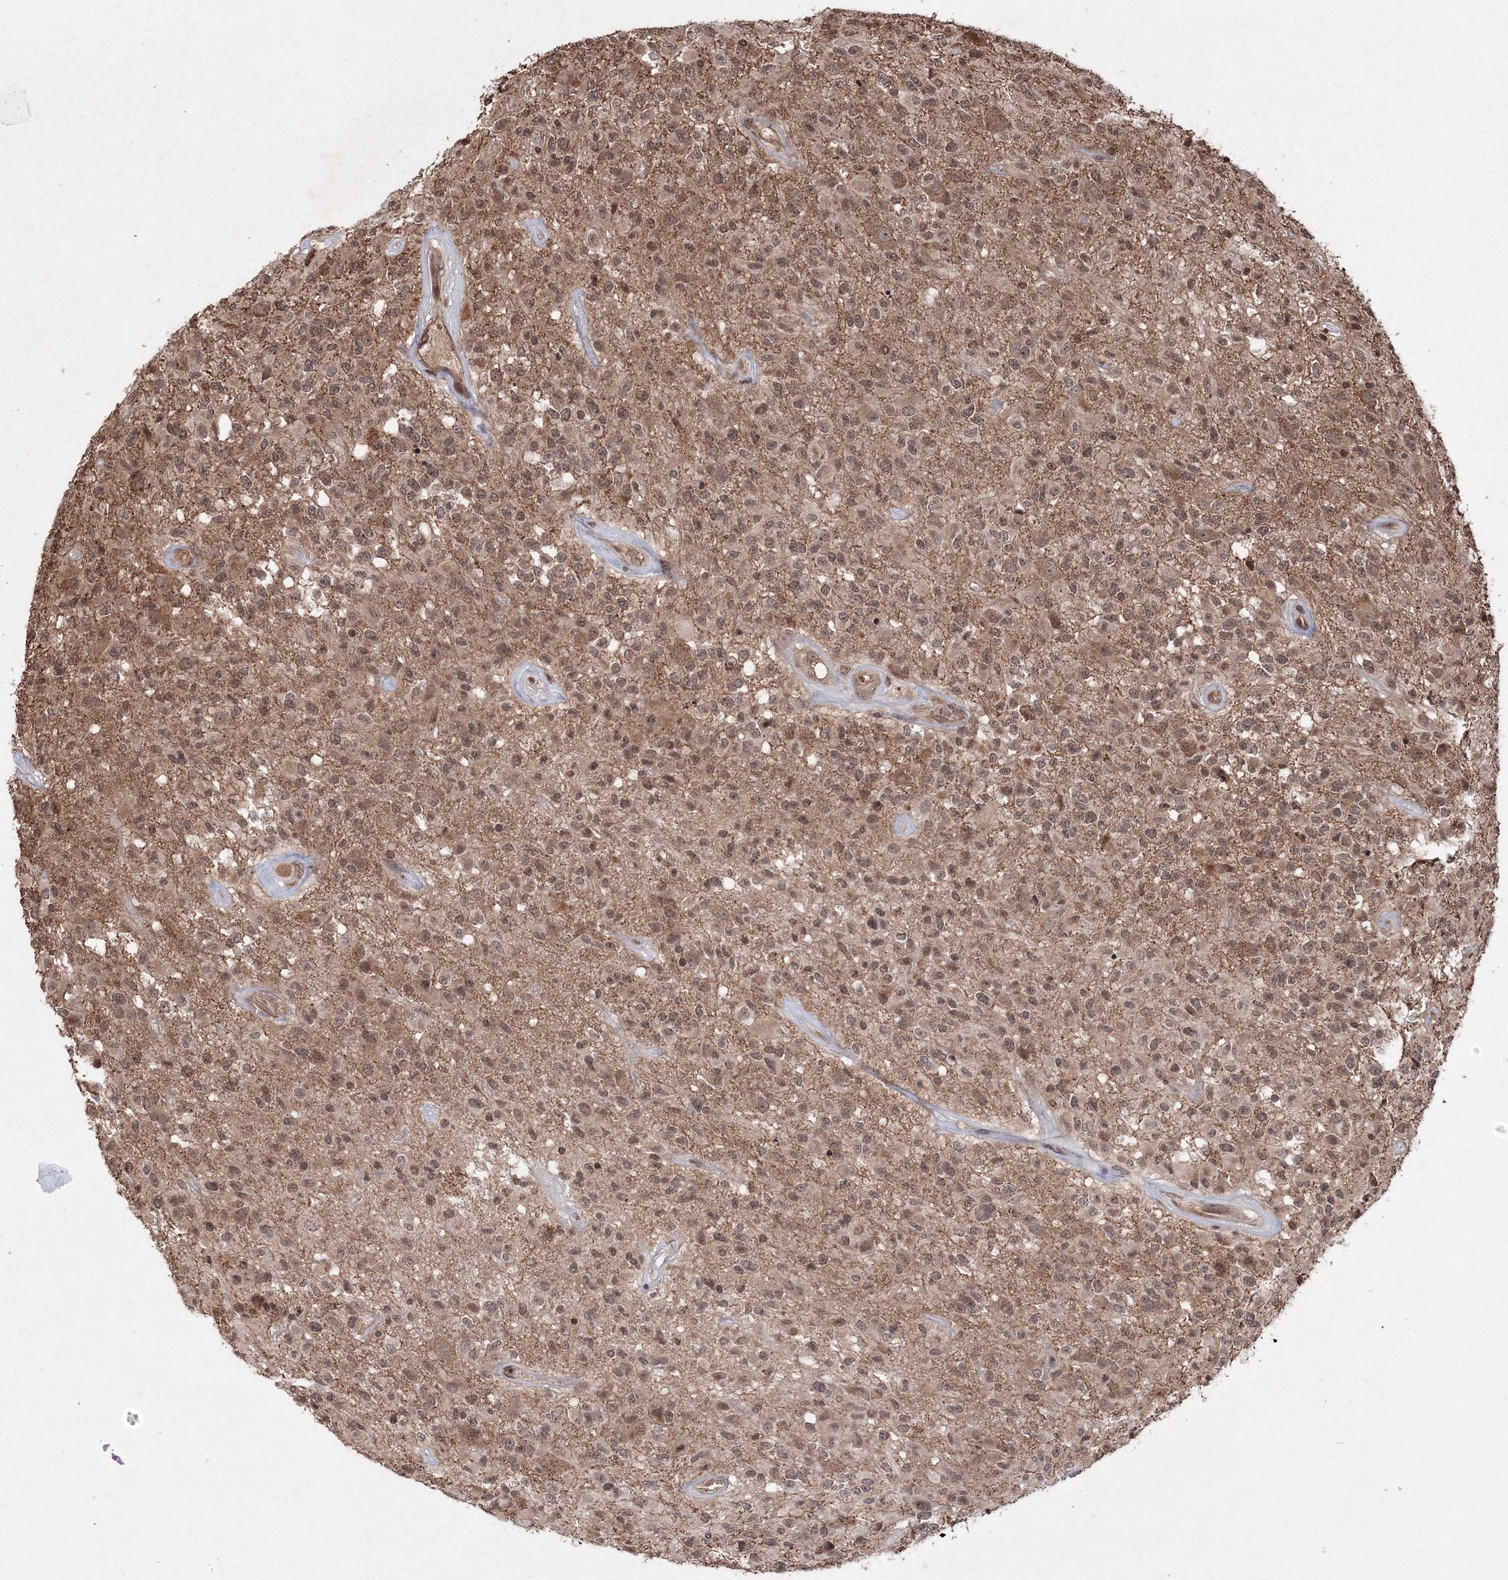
{"staining": {"intensity": "moderate", "quantity": ">75%", "location": "cytoplasmic/membranous,nuclear"}, "tissue": "glioma", "cell_type": "Tumor cells", "image_type": "cancer", "snomed": [{"axis": "morphology", "description": "Glioma, malignant, High grade"}, {"axis": "morphology", "description": "Glioblastoma, NOS"}, {"axis": "topography", "description": "Brain"}], "caption": "Human glioma stained for a protein (brown) displays moderate cytoplasmic/membranous and nuclear positive positivity in approximately >75% of tumor cells.", "gene": "PEX13", "patient": {"sex": "male", "age": 60}}